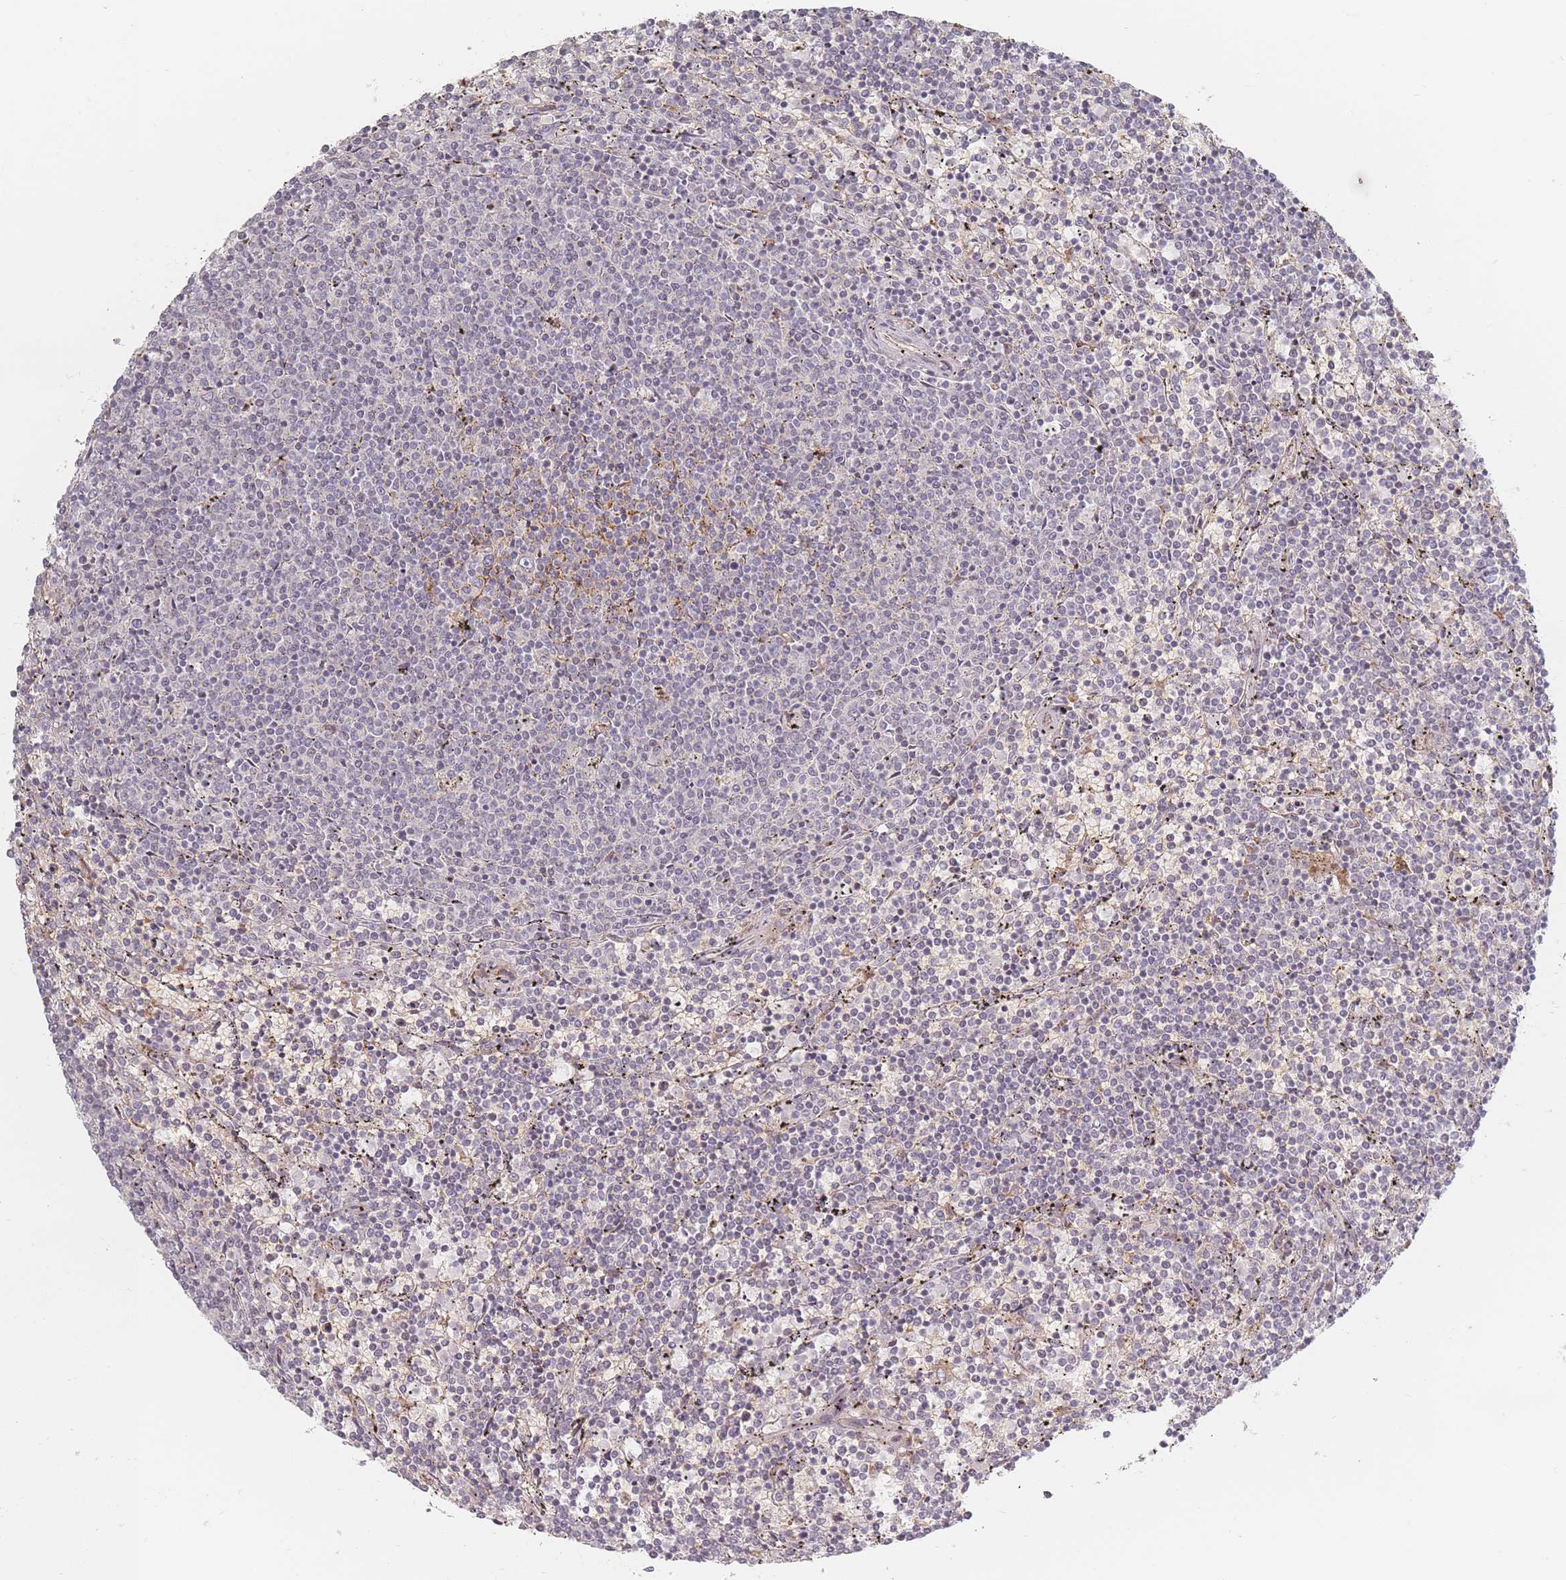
{"staining": {"intensity": "negative", "quantity": "none", "location": "none"}, "tissue": "lymphoma", "cell_type": "Tumor cells", "image_type": "cancer", "snomed": [{"axis": "morphology", "description": "Malignant lymphoma, non-Hodgkin's type, Low grade"}, {"axis": "topography", "description": "Spleen"}], "caption": "An immunohistochemistry micrograph of lymphoma is shown. There is no staining in tumor cells of lymphoma.", "gene": "ZKSCAN7", "patient": {"sex": "female", "age": 50}}